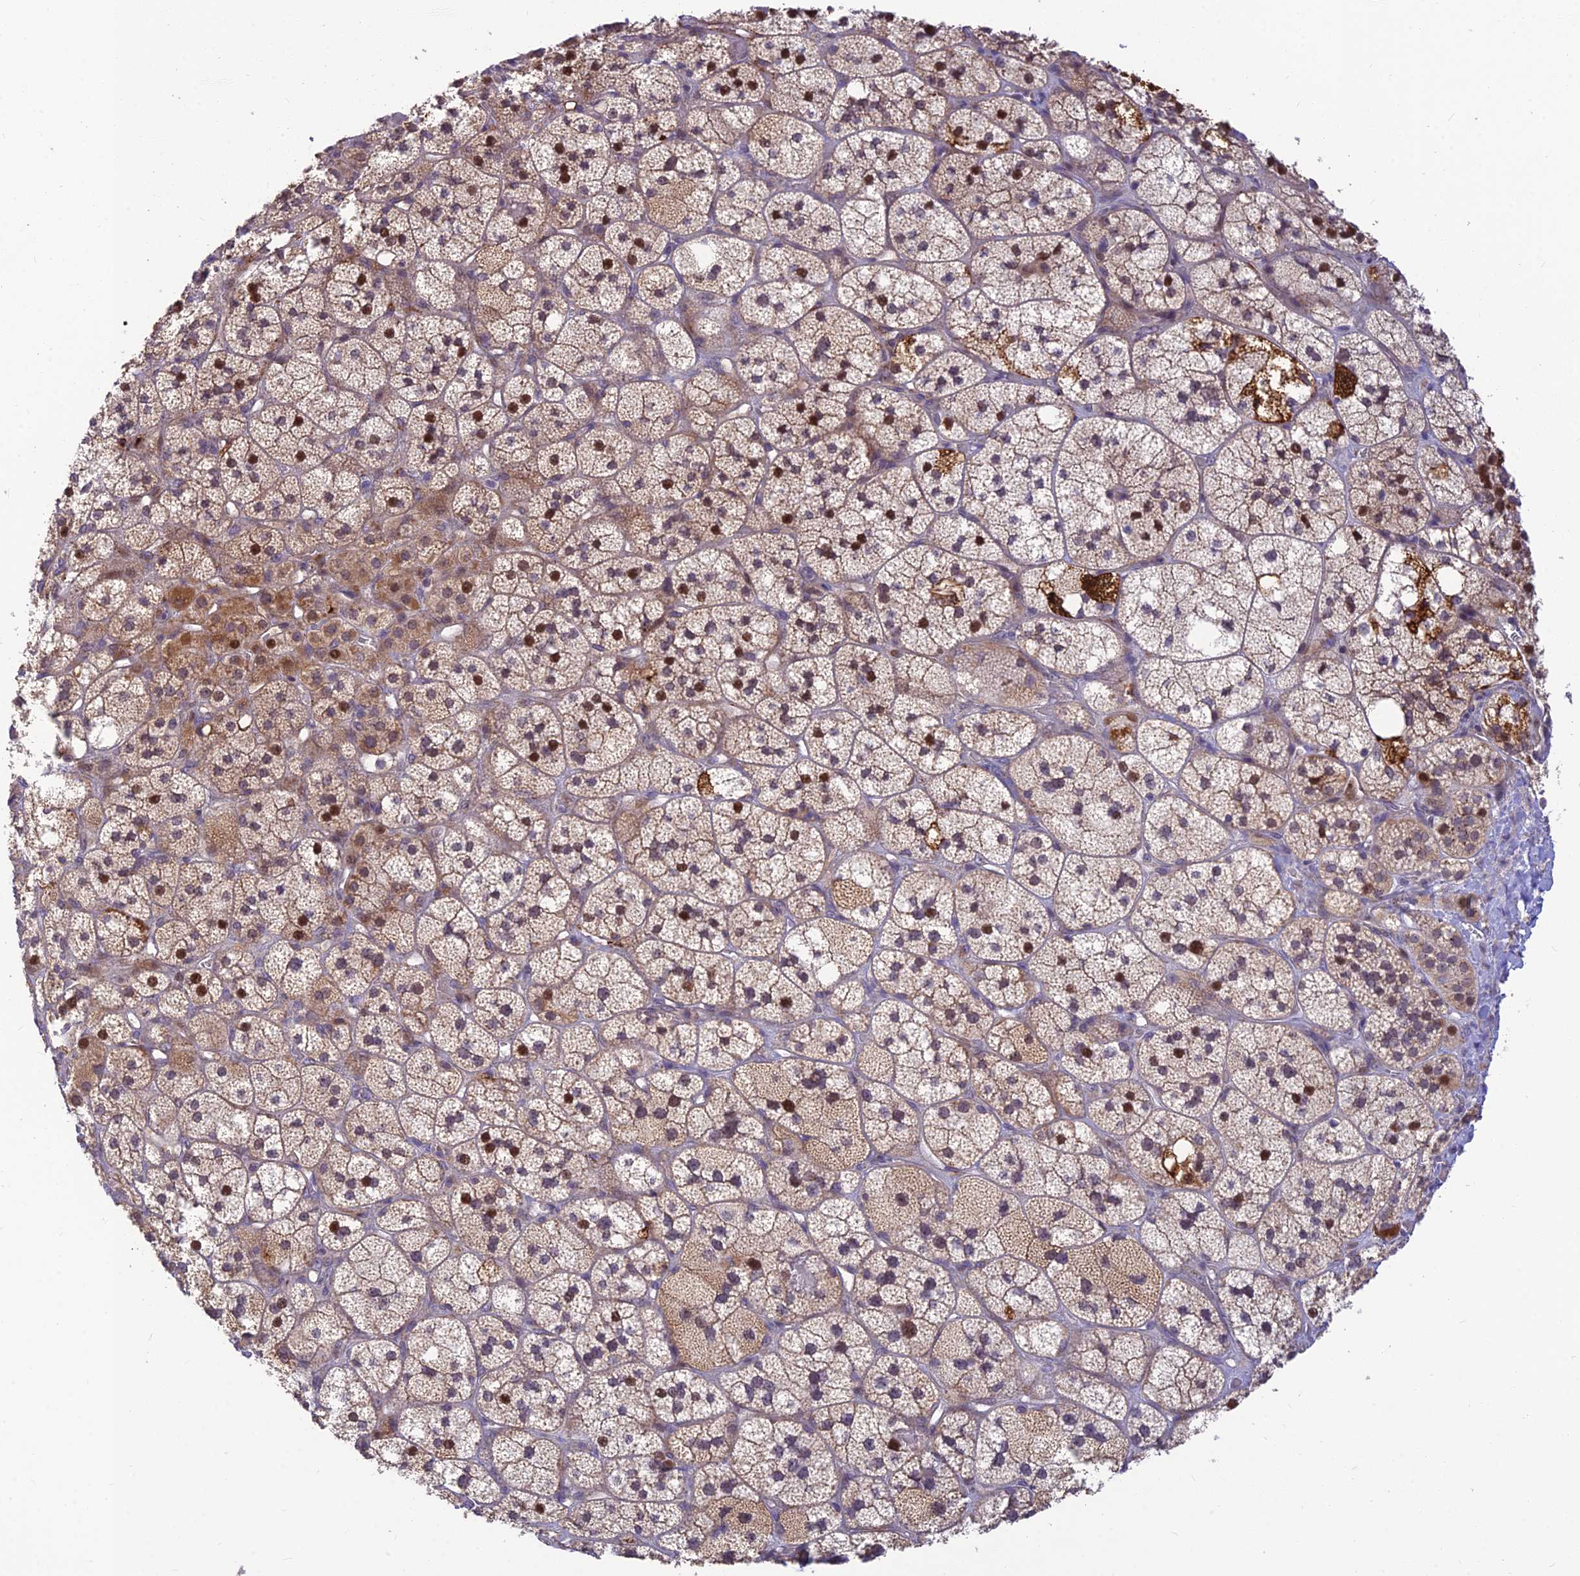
{"staining": {"intensity": "strong", "quantity": "<25%", "location": "cytoplasmic/membranous,nuclear"}, "tissue": "adrenal gland", "cell_type": "Glandular cells", "image_type": "normal", "snomed": [{"axis": "morphology", "description": "Normal tissue, NOS"}, {"axis": "topography", "description": "Adrenal gland"}], "caption": "Adrenal gland was stained to show a protein in brown. There is medium levels of strong cytoplasmic/membranous,nuclear positivity in about <25% of glandular cells. (Stains: DAB in brown, nuclei in blue, Microscopy: brightfield microscopy at high magnification).", "gene": "ASPDH", "patient": {"sex": "male", "age": 61}}